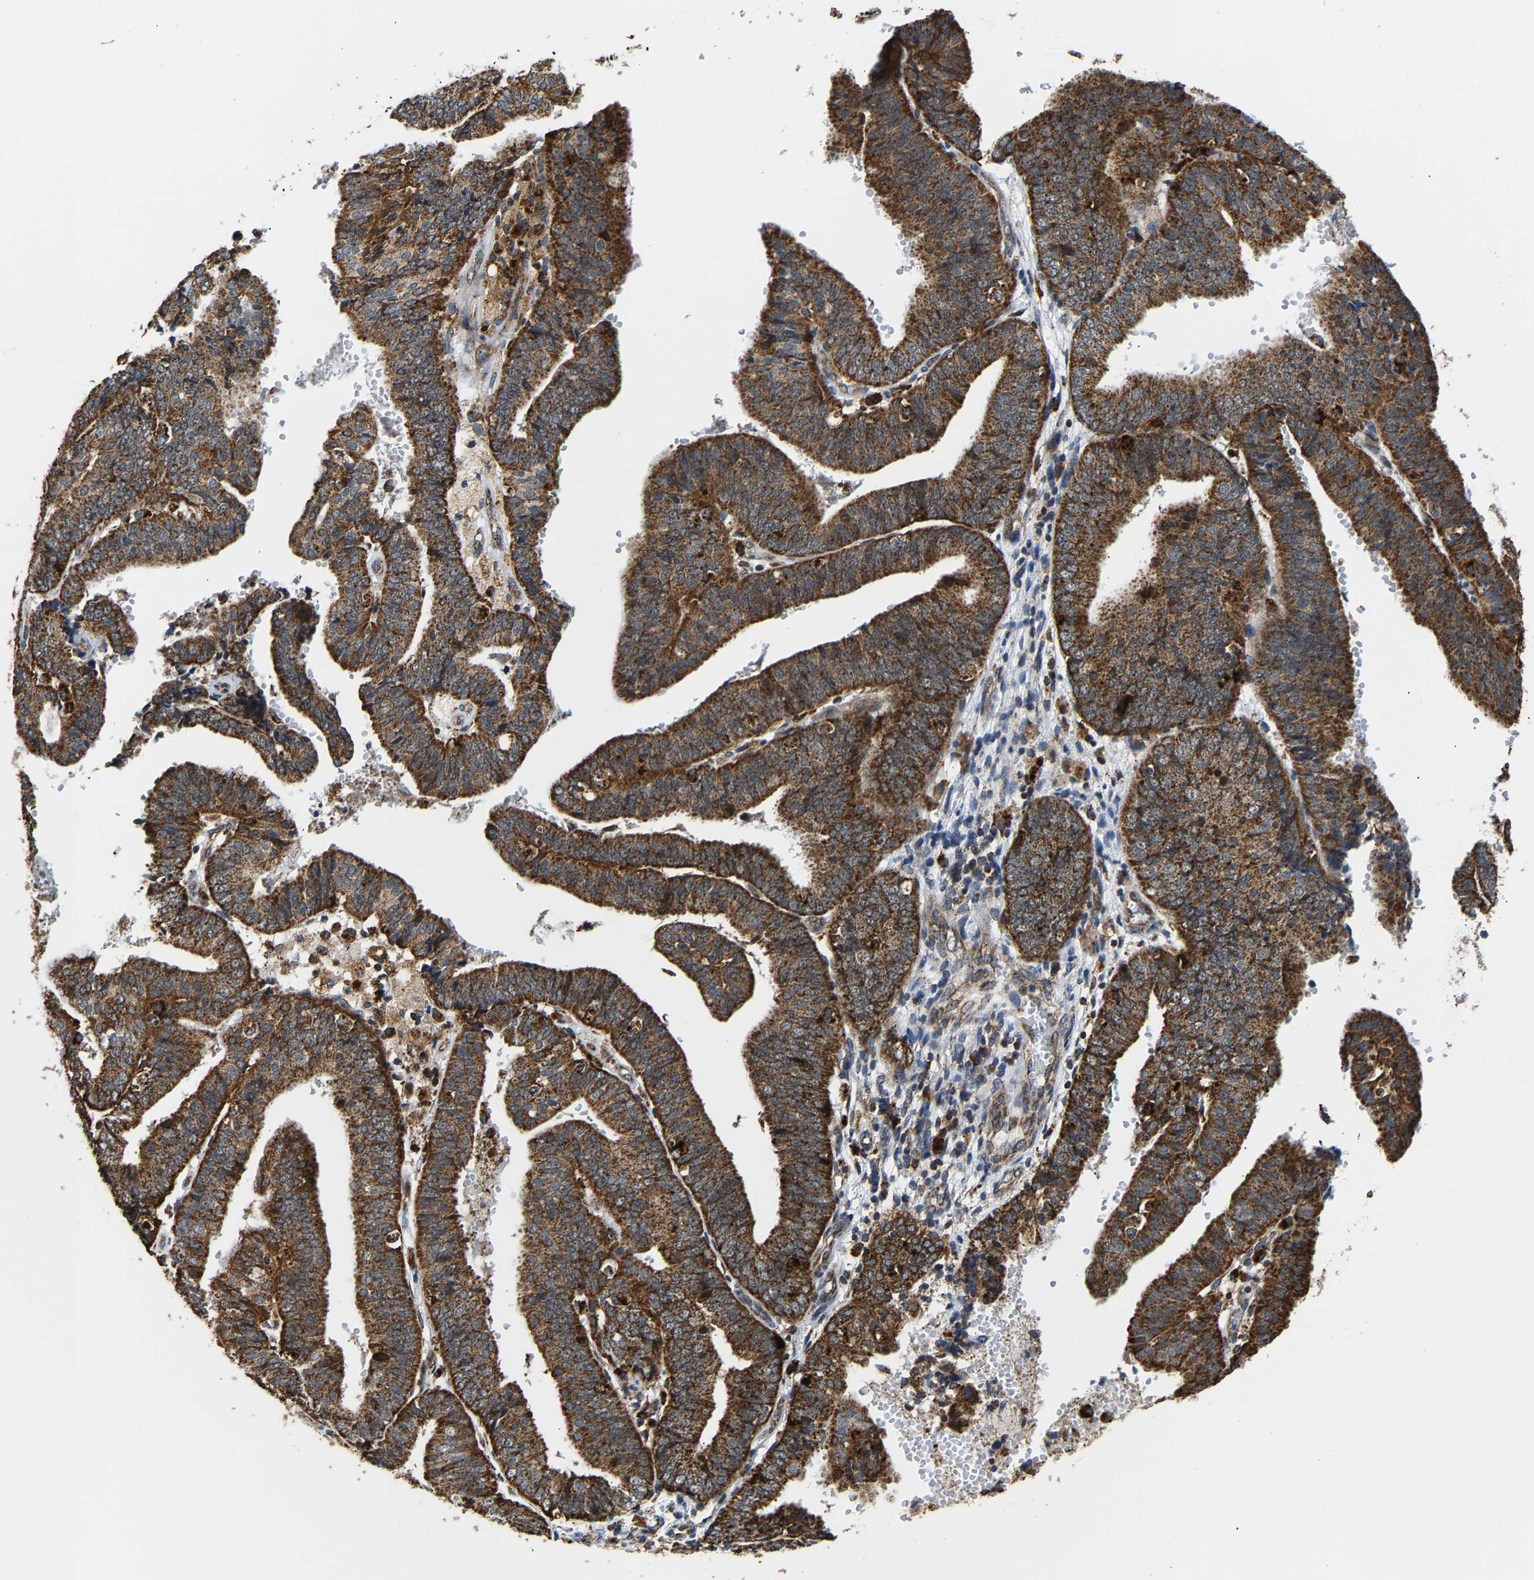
{"staining": {"intensity": "strong", "quantity": ">75%", "location": "cytoplasmic/membranous"}, "tissue": "endometrial cancer", "cell_type": "Tumor cells", "image_type": "cancer", "snomed": [{"axis": "morphology", "description": "Adenocarcinoma, NOS"}, {"axis": "topography", "description": "Endometrium"}], "caption": "Brown immunohistochemical staining in human endometrial adenocarcinoma reveals strong cytoplasmic/membranous staining in approximately >75% of tumor cells.", "gene": "GIMAP7", "patient": {"sex": "female", "age": 63}}